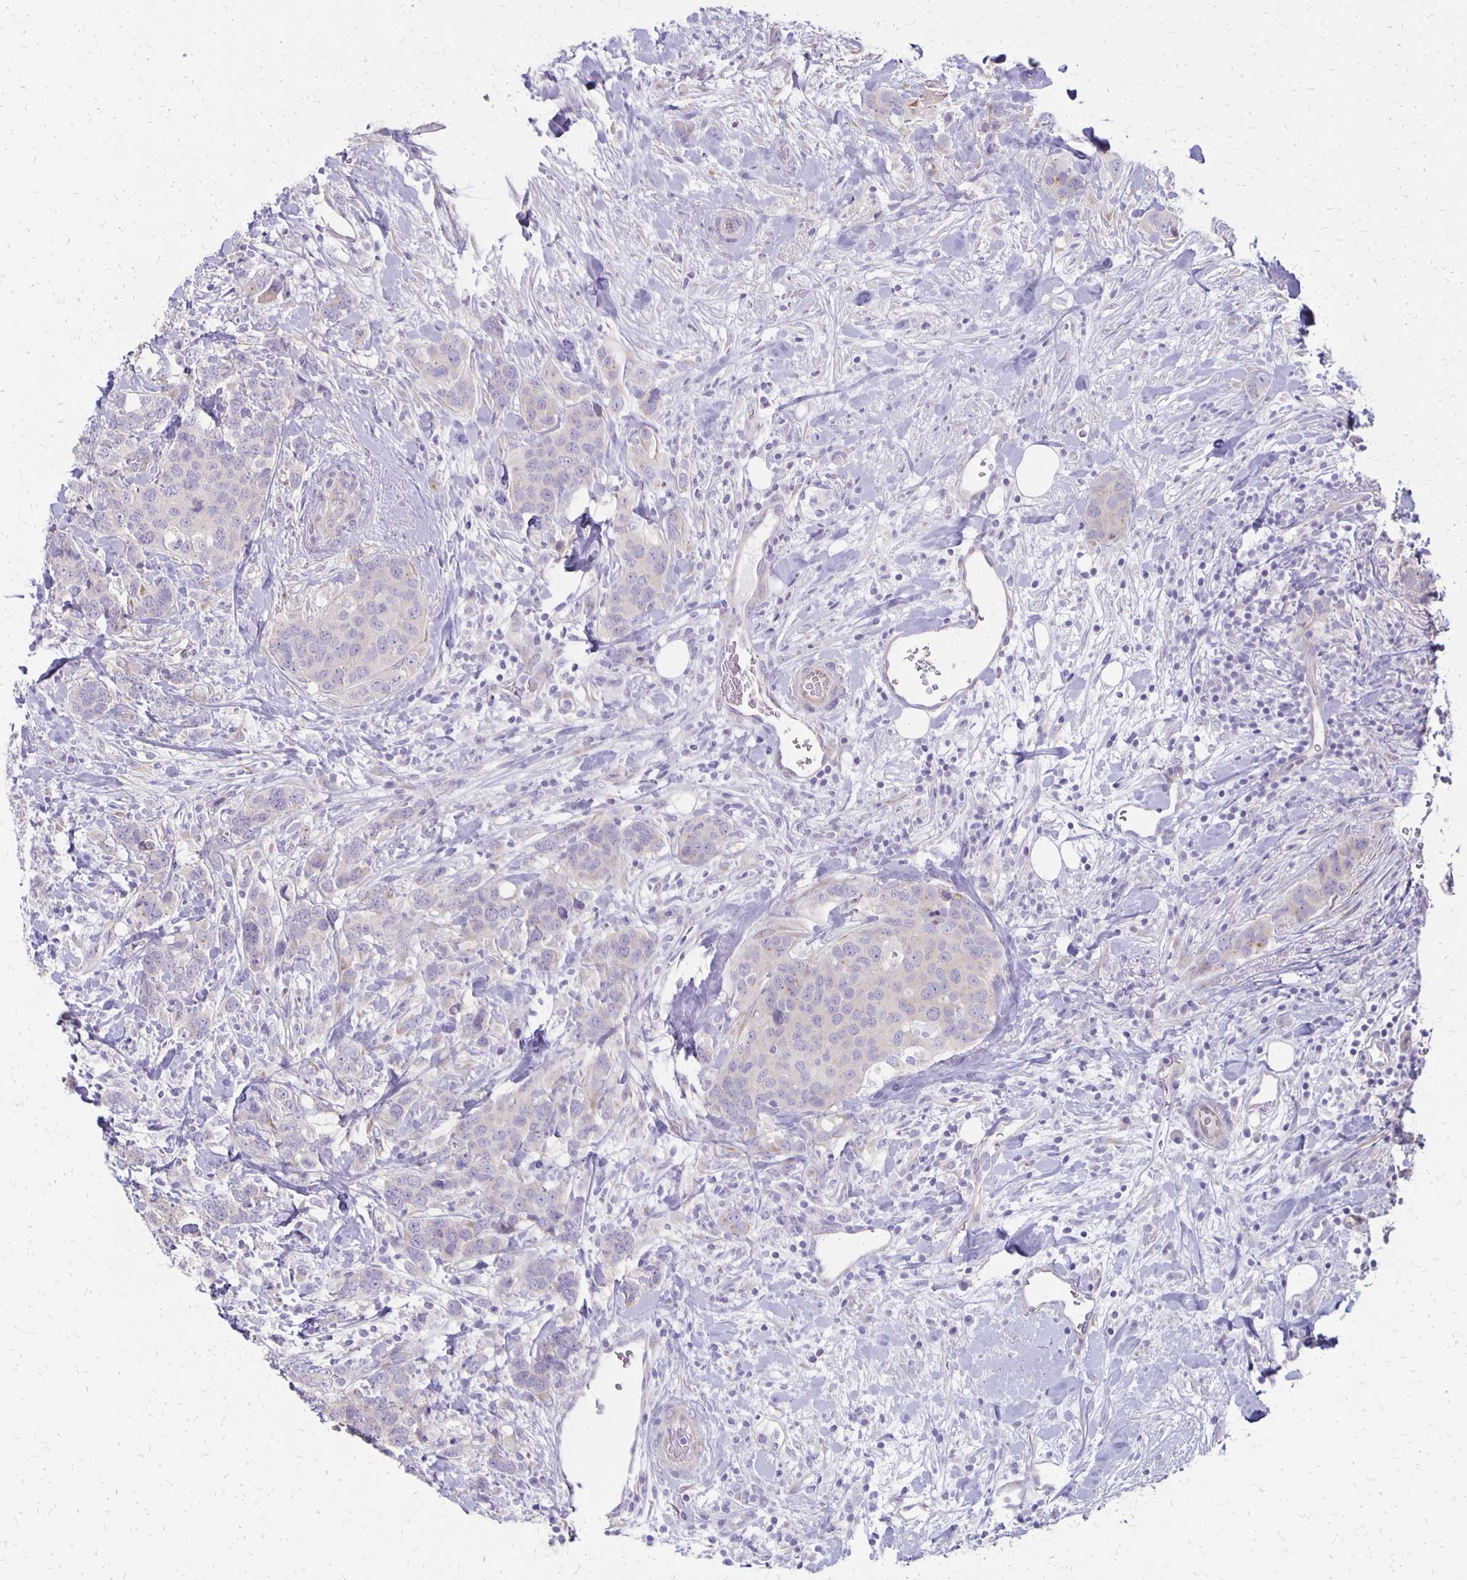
{"staining": {"intensity": "negative", "quantity": "none", "location": "none"}, "tissue": "breast cancer", "cell_type": "Tumor cells", "image_type": "cancer", "snomed": [{"axis": "morphology", "description": "Lobular carcinoma"}, {"axis": "topography", "description": "Breast"}], "caption": "Human breast lobular carcinoma stained for a protein using IHC exhibits no staining in tumor cells.", "gene": "HOMER1", "patient": {"sex": "female", "age": 59}}